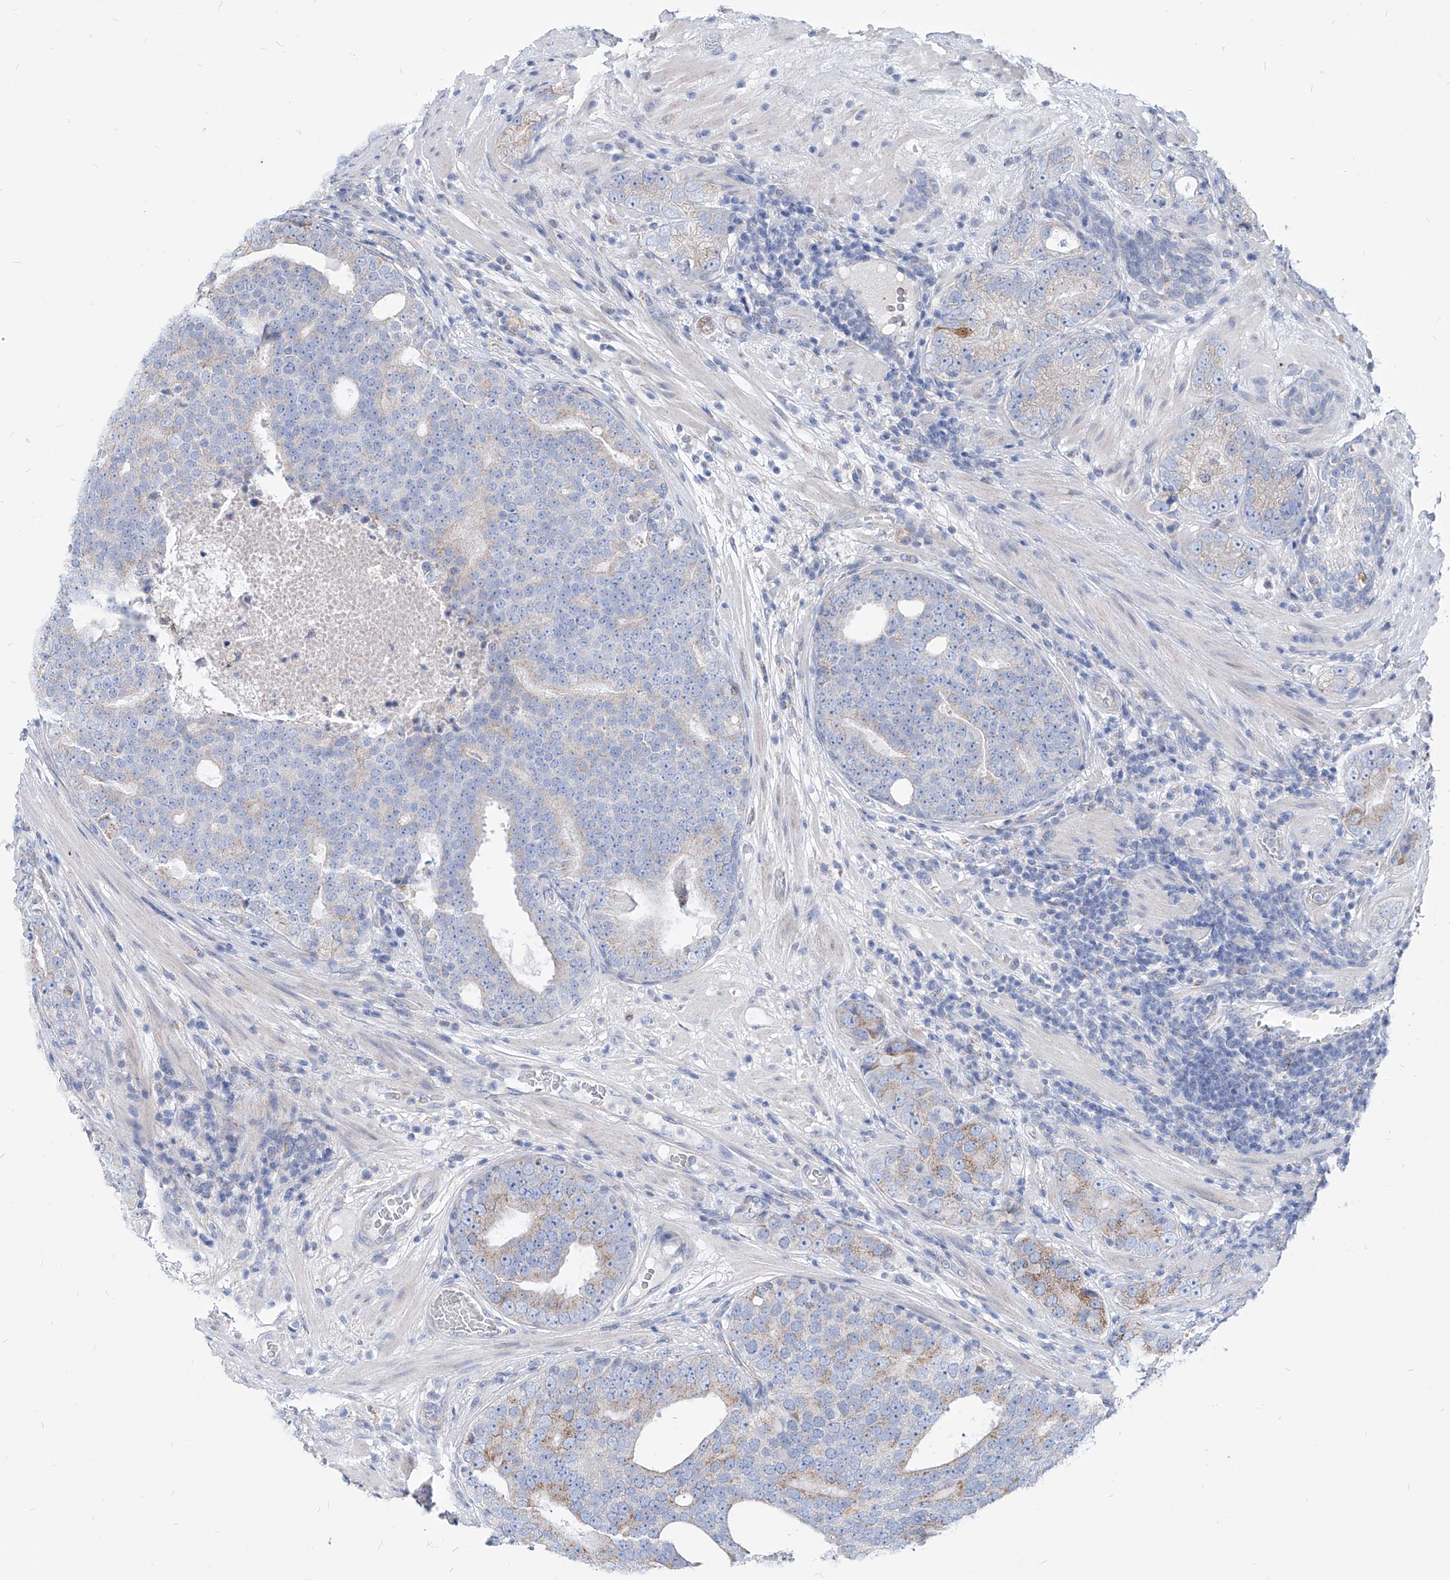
{"staining": {"intensity": "moderate", "quantity": "<25%", "location": "cytoplasmic/membranous"}, "tissue": "prostate cancer", "cell_type": "Tumor cells", "image_type": "cancer", "snomed": [{"axis": "morphology", "description": "Adenocarcinoma, High grade"}, {"axis": "topography", "description": "Prostate"}], "caption": "Moderate cytoplasmic/membranous positivity is seen in approximately <25% of tumor cells in prostate adenocarcinoma (high-grade). Nuclei are stained in blue.", "gene": "AGPS", "patient": {"sex": "male", "age": 56}}